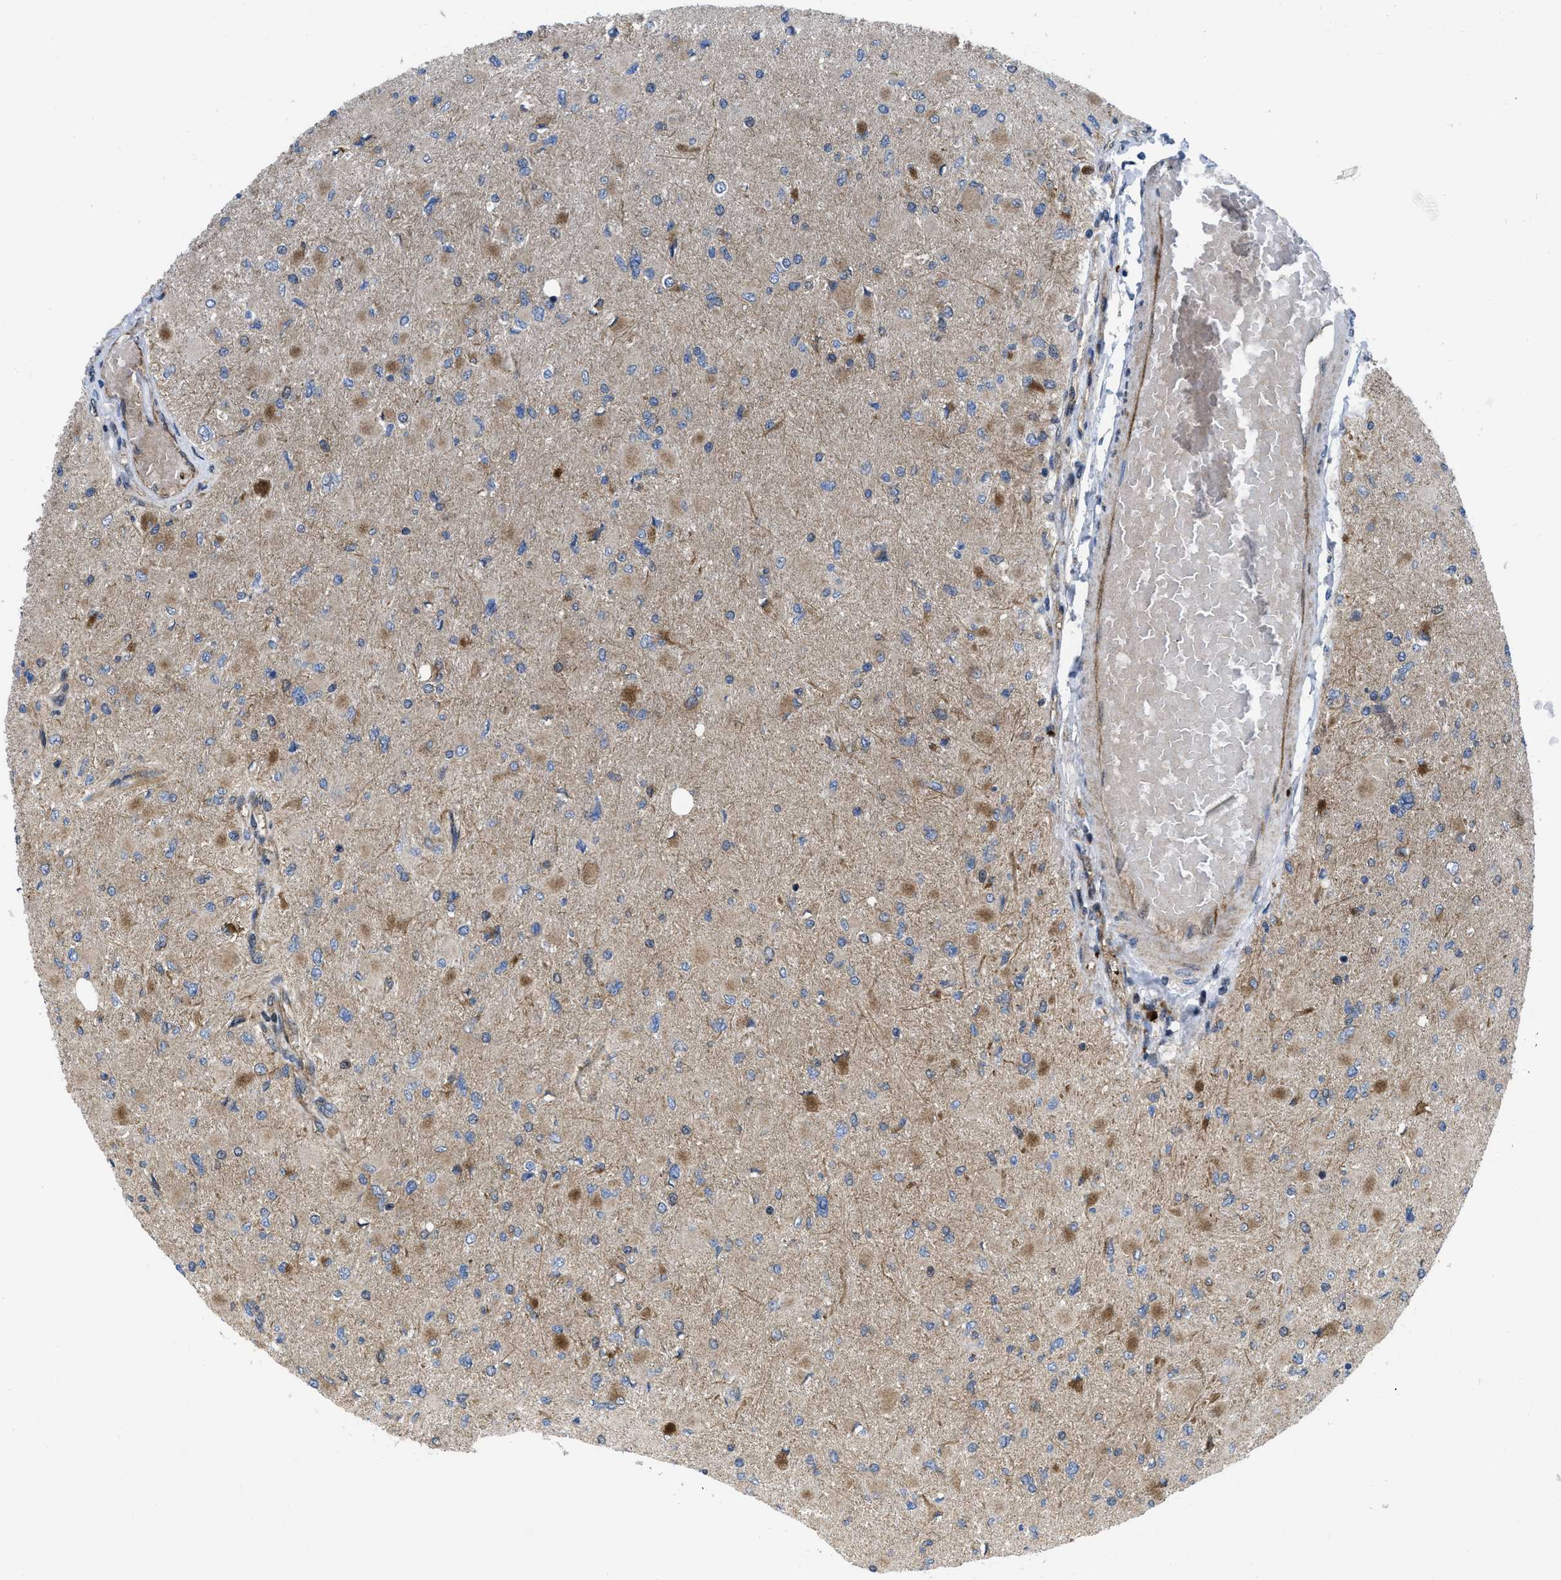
{"staining": {"intensity": "moderate", "quantity": "25%-75%", "location": "cytoplasmic/membranous"}, "tissue": "glioma", "cell_type": "Tumor cells", "image_type": "cancer", "snomed": [{"axis": "morphology", "description": "Glioma, malignant, High grade"}, {"axis": "topography", "description": "Cerebral cortex"}], "caption": "Immunohistochemistry histopathology image of neoplastic tissue: human malignant glioma (high-grade) stained using IHC demonstrates medium levels of moderate protein expression localized specifically in the cytoplasmic/membranous of tumor cells, appearing as a cytoplasmic/membranous brown color.", "gene": "PPP2CB", "patient": {"sex": "female", "age": 36}}